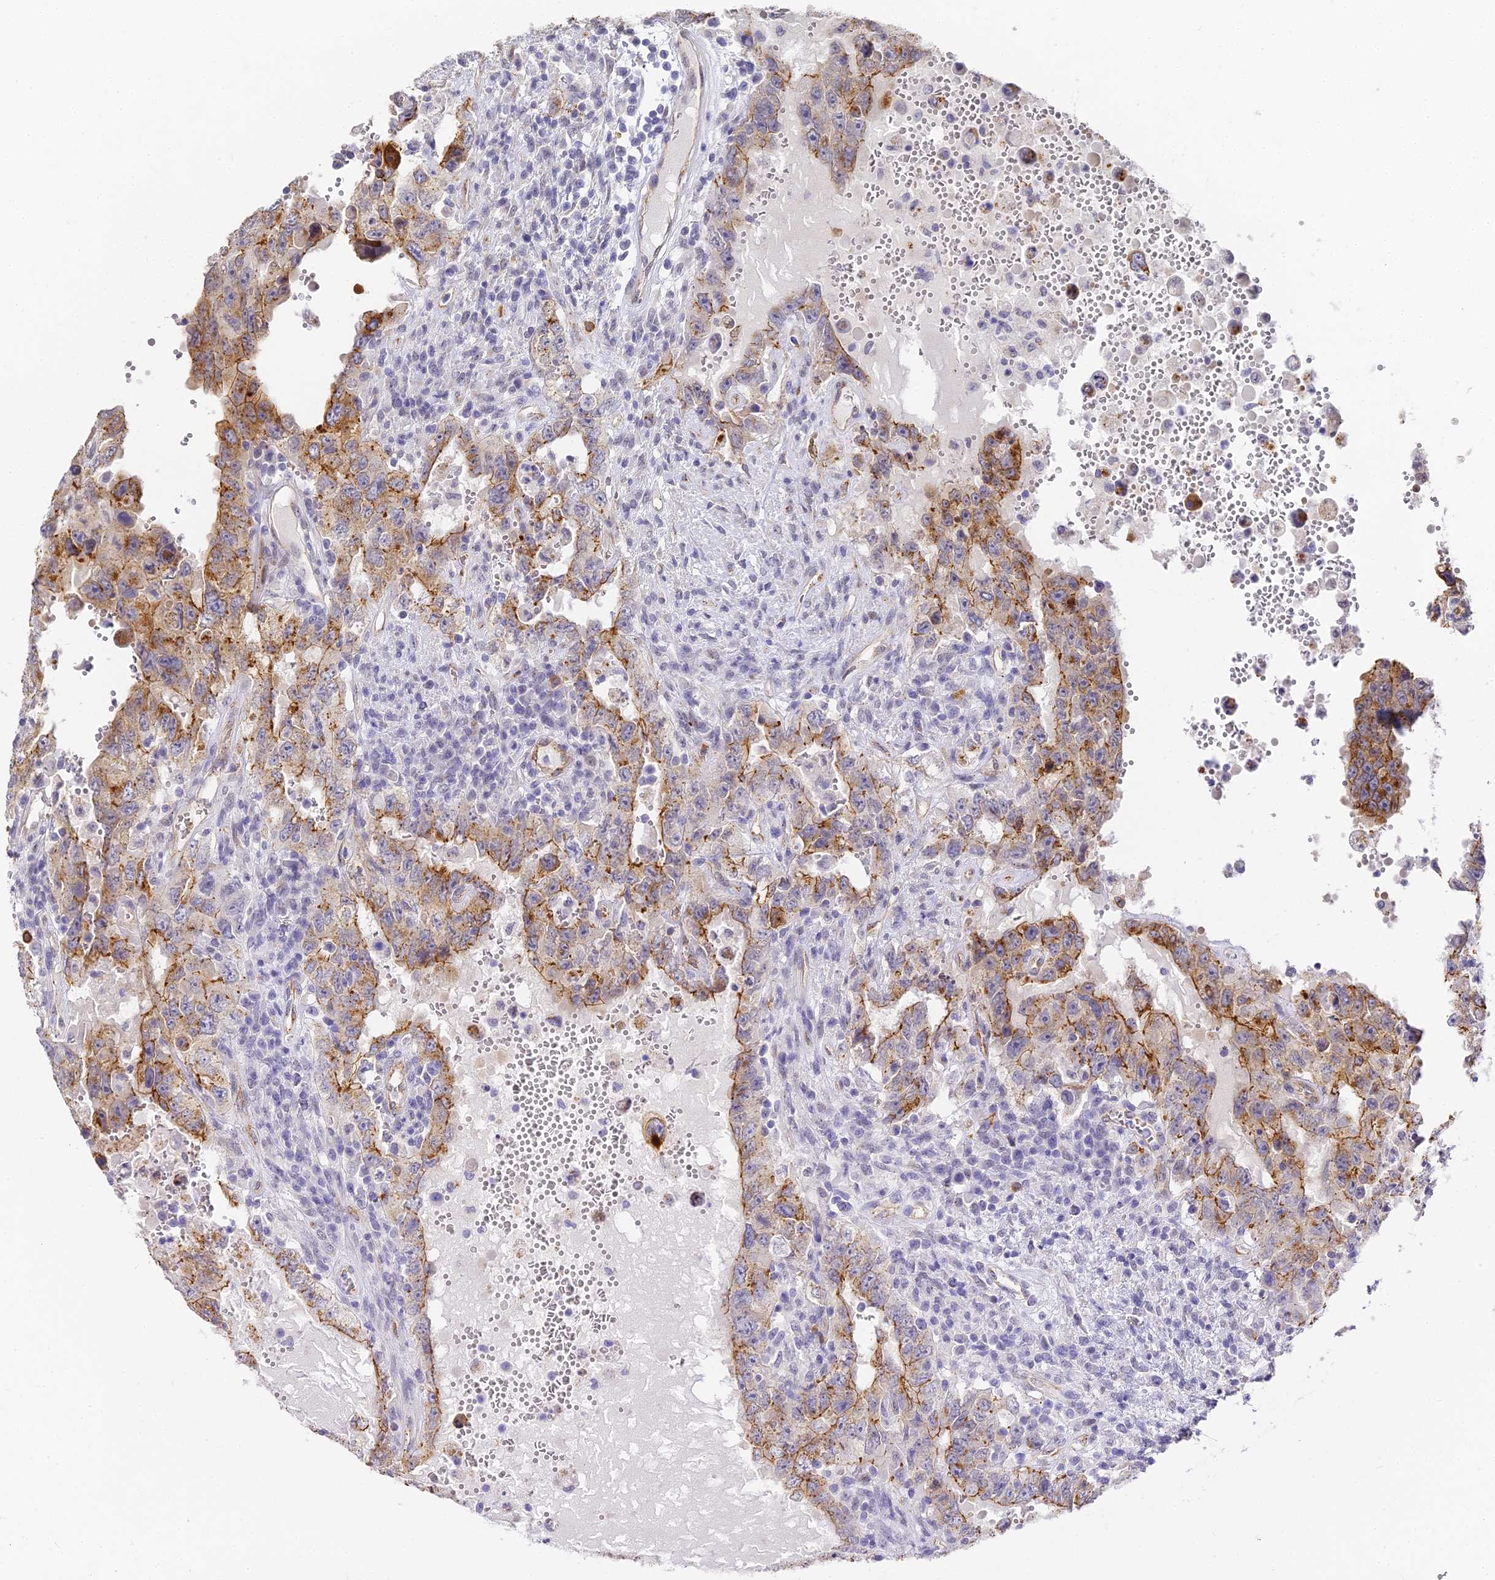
{"staining": {"intensity": "moderate", "quantity": ">75%", "location": "cytoplasmic/membranous"}, "tissue": "testis cancer", "cell_type": "Tumor cells", "image_type": "cancer", "snomed": [{"axis": "morphology", "description": "Carcinoma, Embryonal, NOS"}, {"axis": "topography", "description": "Testis"}], "caption": "IHC photomicrograph of testis embryonal carcinoma stained for a protein (brown), which exhibits medium levels of moderate cytoplasmic/membranous expression in approximately >75% of tumor cells.", "gene": "GJA1", "patient": {"sex": "male", "age": 26}}